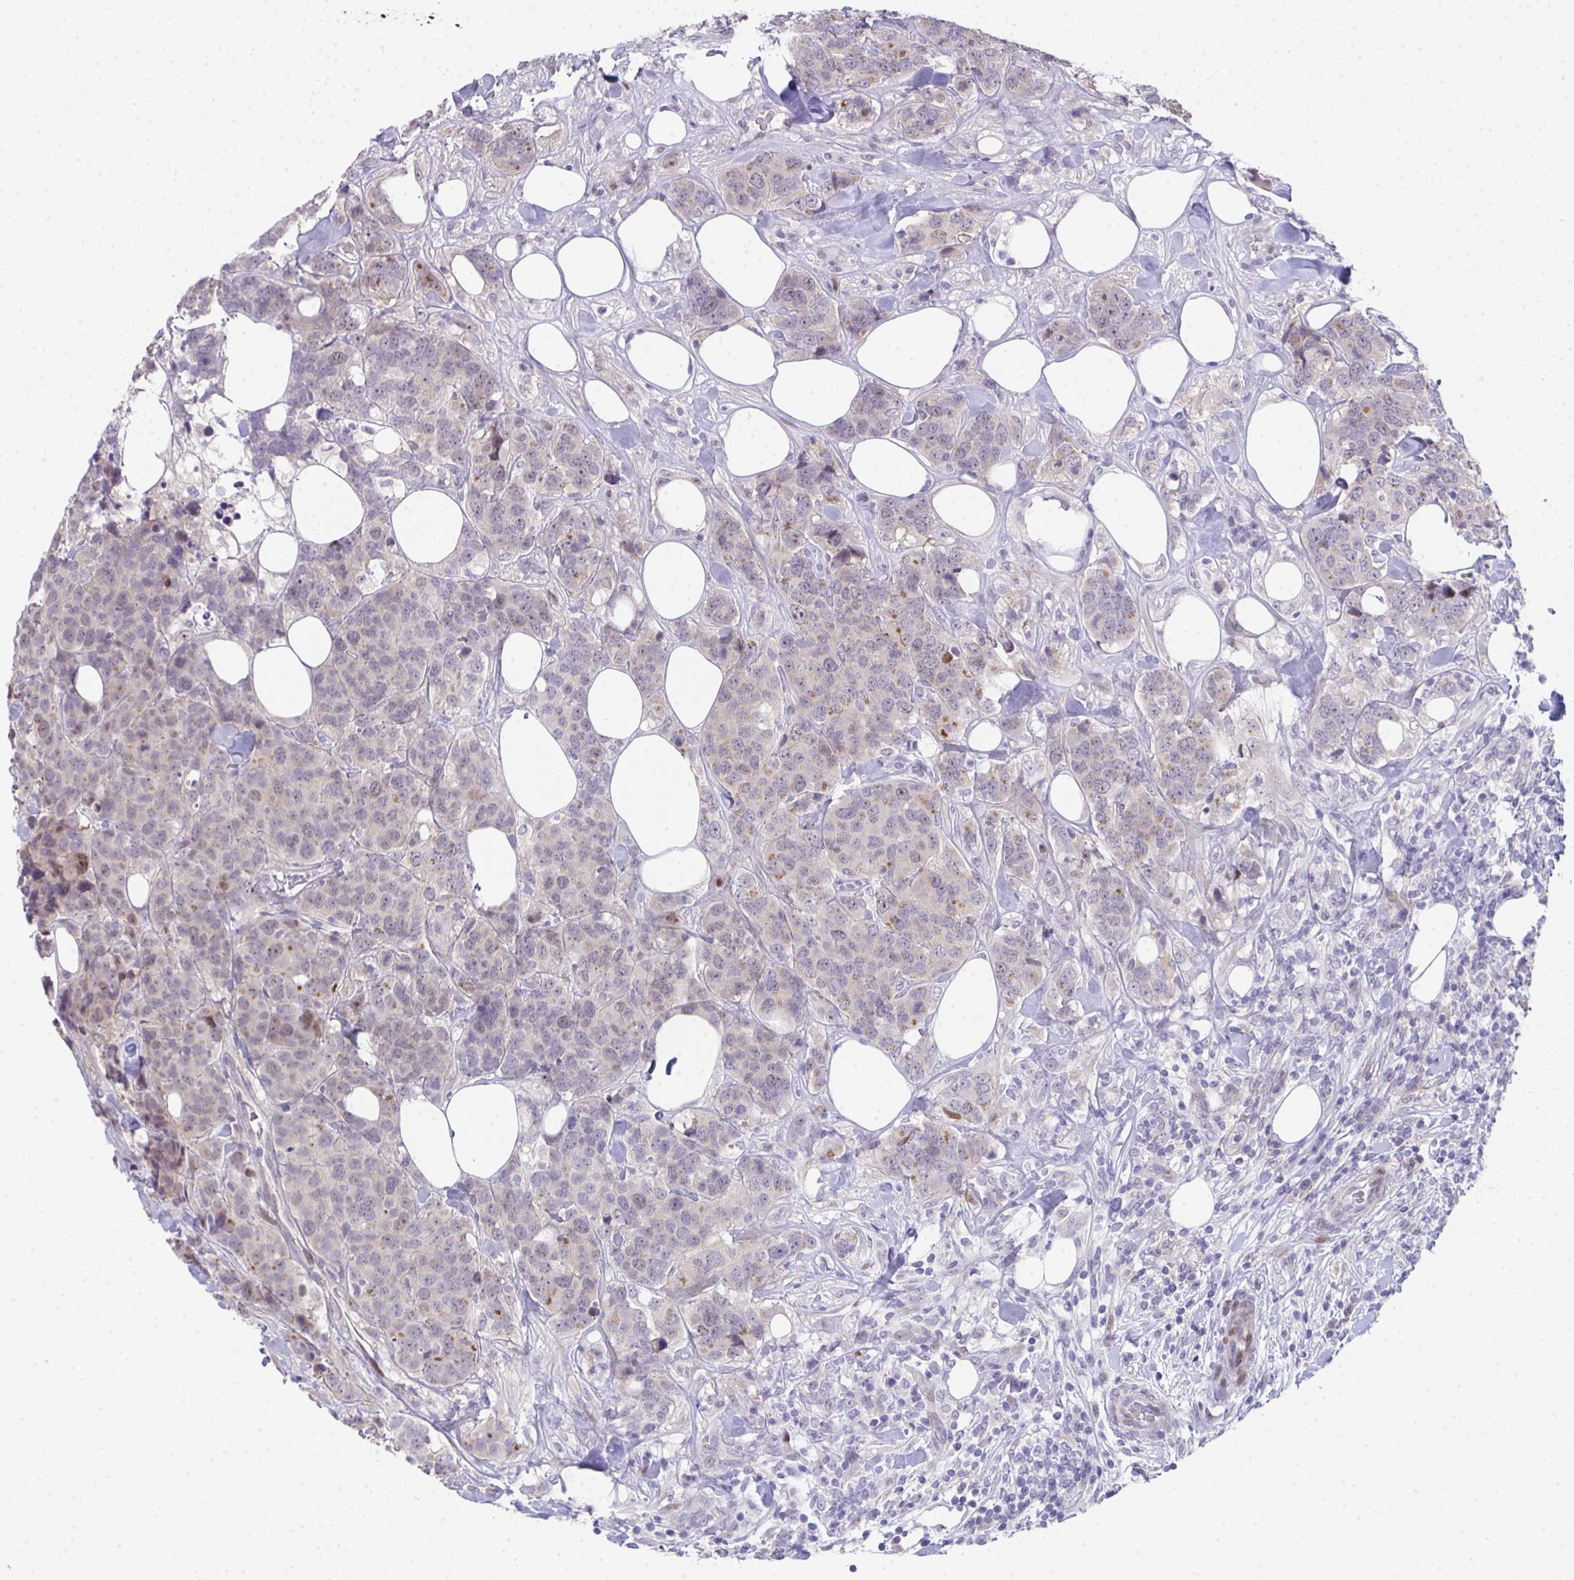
{"staining": {"intensity": "moderate", "quantity": "25%-75%", "location": "nuclear"}, "tissue": "breast cancer", "cell_type": "Tumor cells", "image_type": "cancer", "snomed": [{"axis": "morphology", "description": "Lobular carcinoma"}, {"axis": "topography", "description": "Breast"}], "caption": "This is an image of IHC staining of breast lobular carcinoma, which shows moderate positivity in the nuclear of tumor cells.", "gene": "GALNT16", "patient": {"sex": "female", "age": 59}}